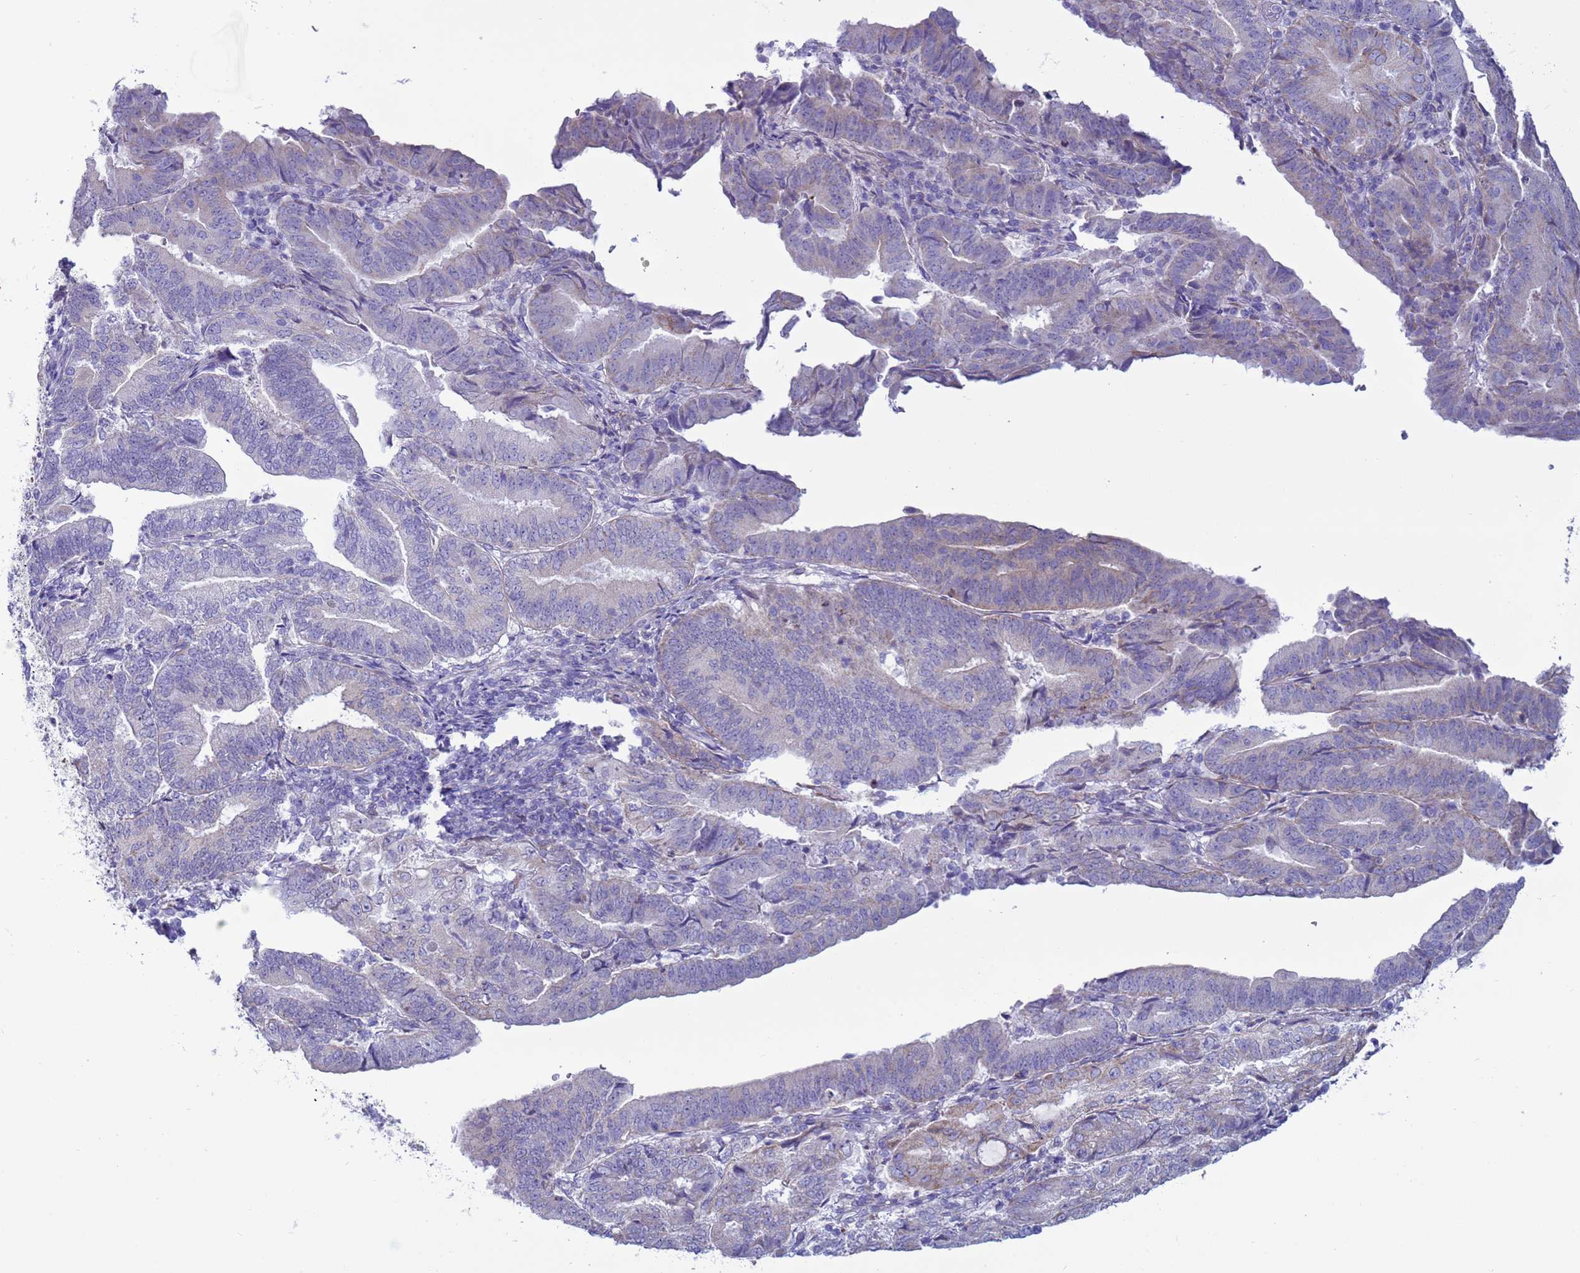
{"staining": {"intensity": "negative", "quantity": "none", "location": "none"}, "tissue": "endometrial cancer", "cell_type": "Tumor cells", "image_type": "cancer", "snomed": [{"axis": "morphology", "description": "Adenocarcinoma, NOS"}, {"axis": "topography", "description": "Endometrium"}], "caption": "IHC image of human endometrial cancer stained for a protein (brown), which shows no positivity in tumor cells.", "gene": "ABHD17B", "patient": {"sex": "female", "age": 70}}